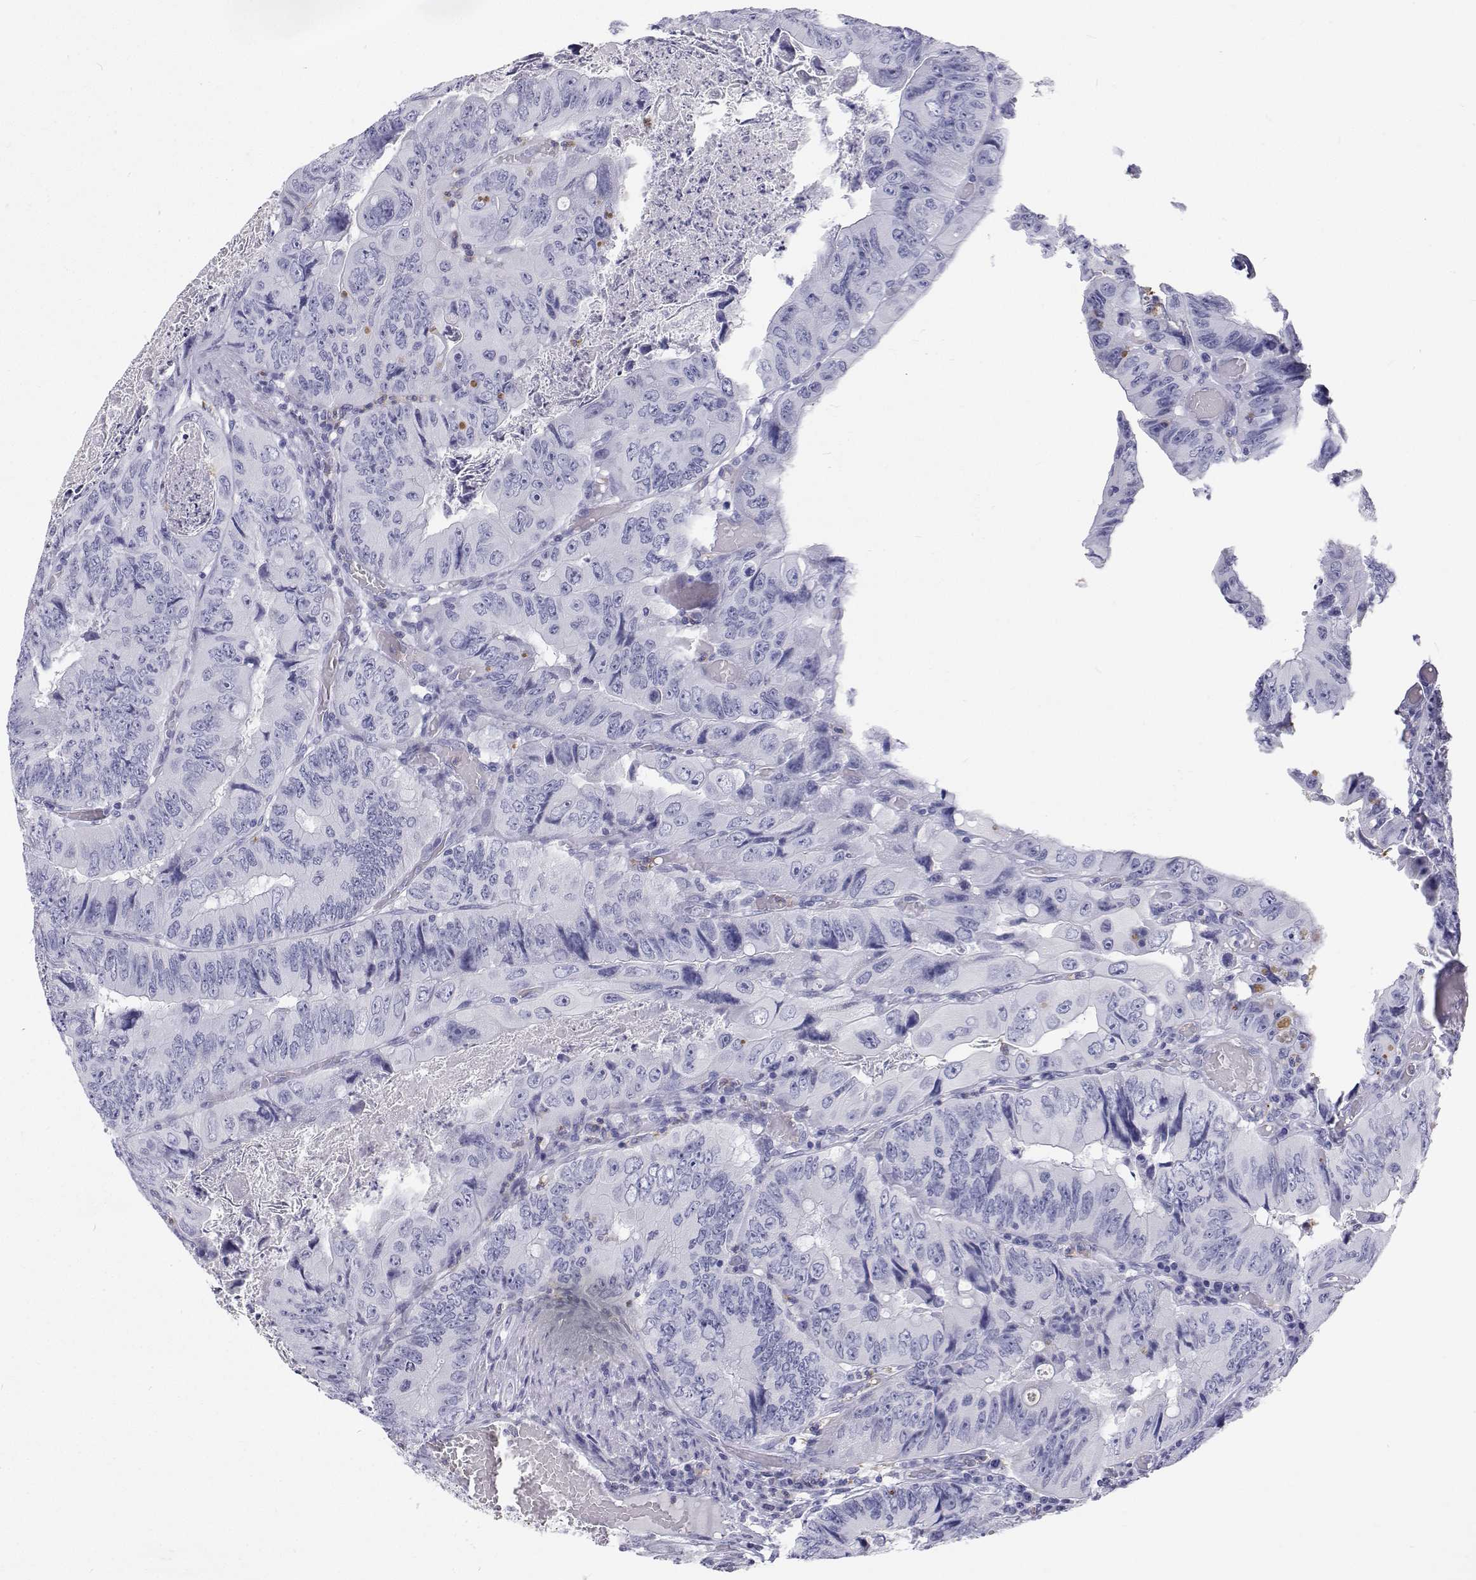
{"staining": {"intensity": "negative", "quantity": "none", "location": "none"}, "tissue": "colorectal cancer", "cell_type": "Tumor cells", "image_type": "cancer", "snomed": [{"axis": "morphology", "description": "Adenocarcinoma, NOS"}, {"axis": "topography", "description": "Colon"}], "caption": "Micrograph shows no significant protein staining in tumor cells of colorectal cancer. Nuclei are stained in blue.", "gene": "SFTPB", "patient": {"sex": "female", "age": 84}}